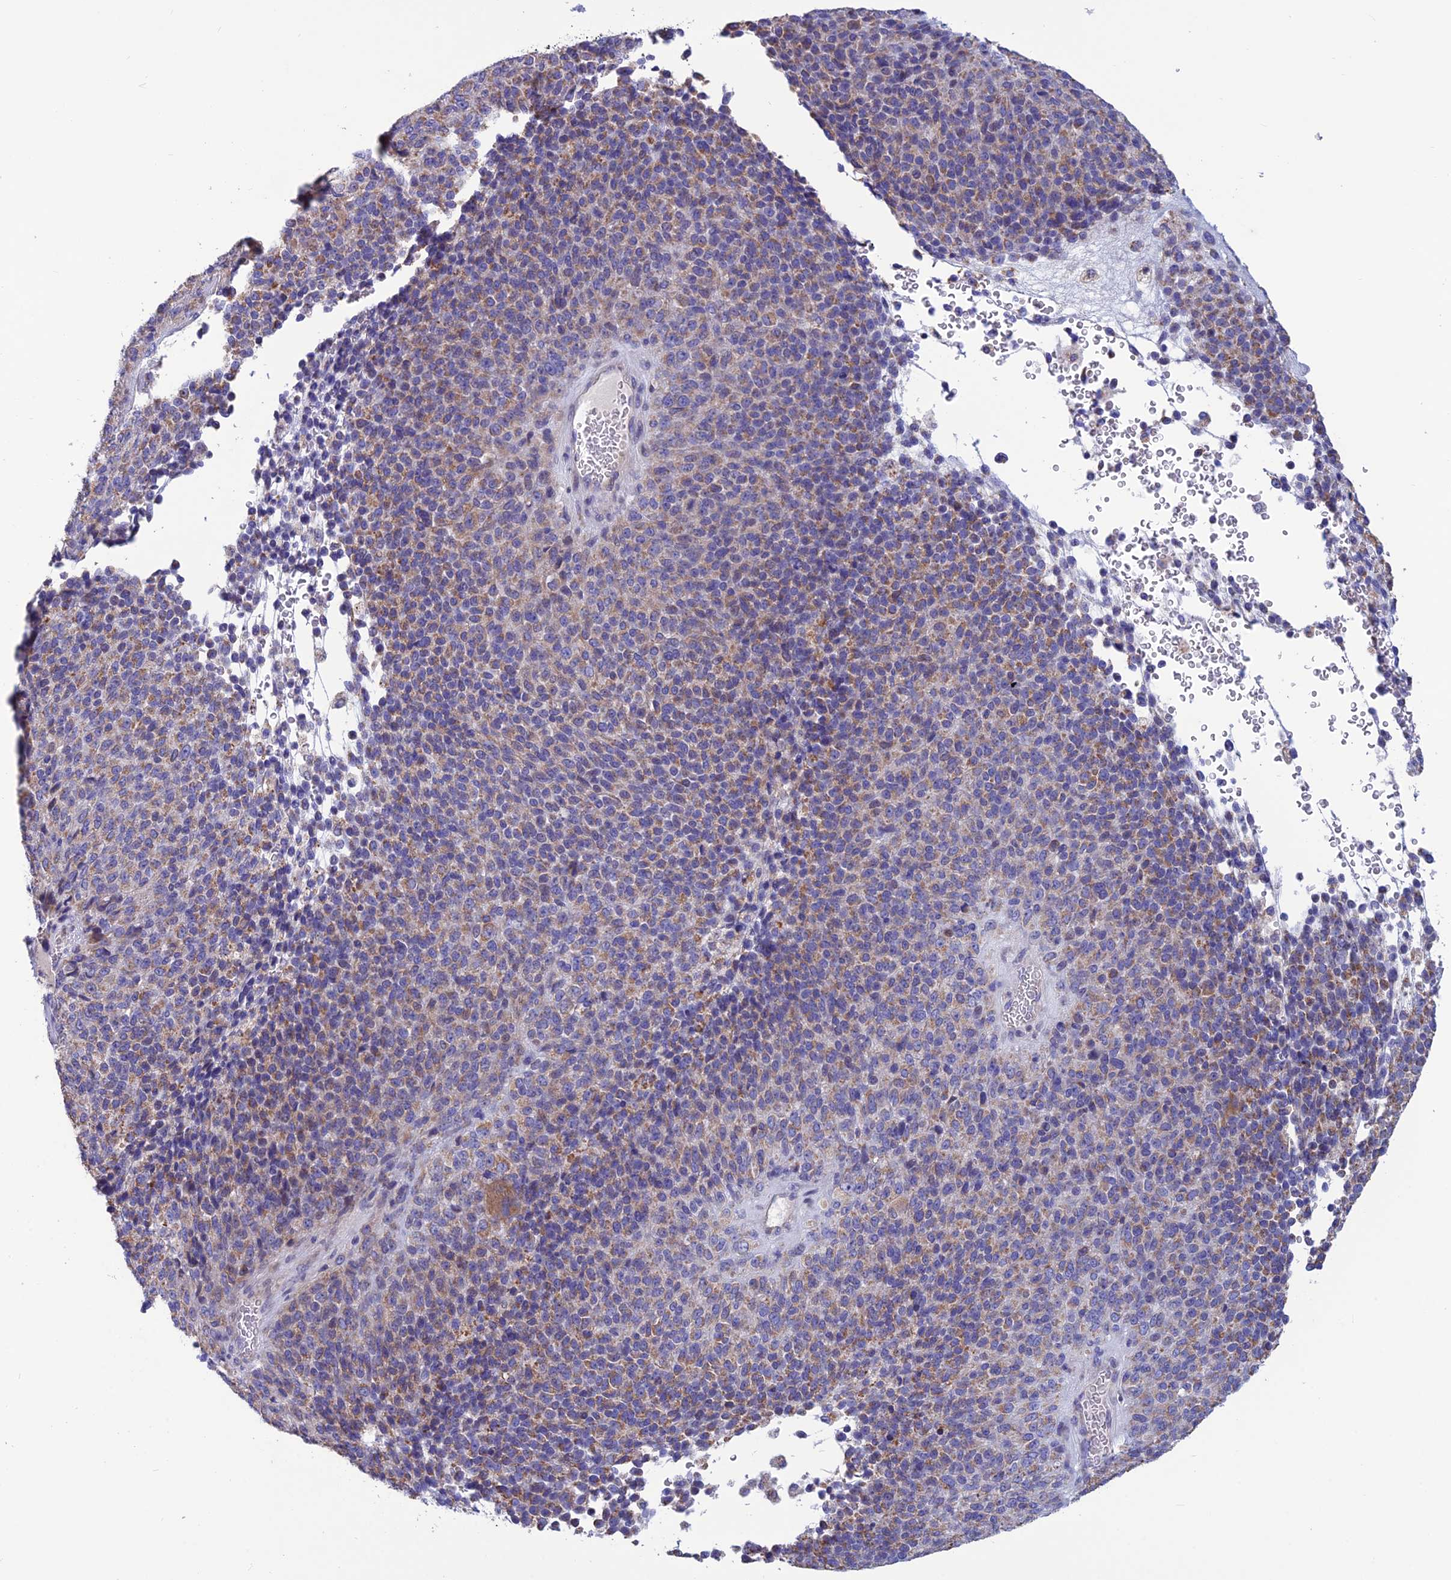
{"staining": {"intensity": "moderate", "quantity": ">75%", "location": "cytoplasmic/membranous"}, "tissue": "melanoma", "cell_type": "Tumor cells", "image_type": "cancer", "snomed": [{"axis": "morphology", "description": "Malignant melanoma, Metastatic site"}, {"axis": "topography", "description": "Brain"}], "caption": "Tumor cells exhibit moderate cytoplasmic/membranous expression in approximately >75% of cells in malignant melanoma (metastatic site). (DAB IHC, brown staining for protein, blue staining for nuclei).", "gene": "BHMT2", "patient": {"sex": "female", "age": 56}}